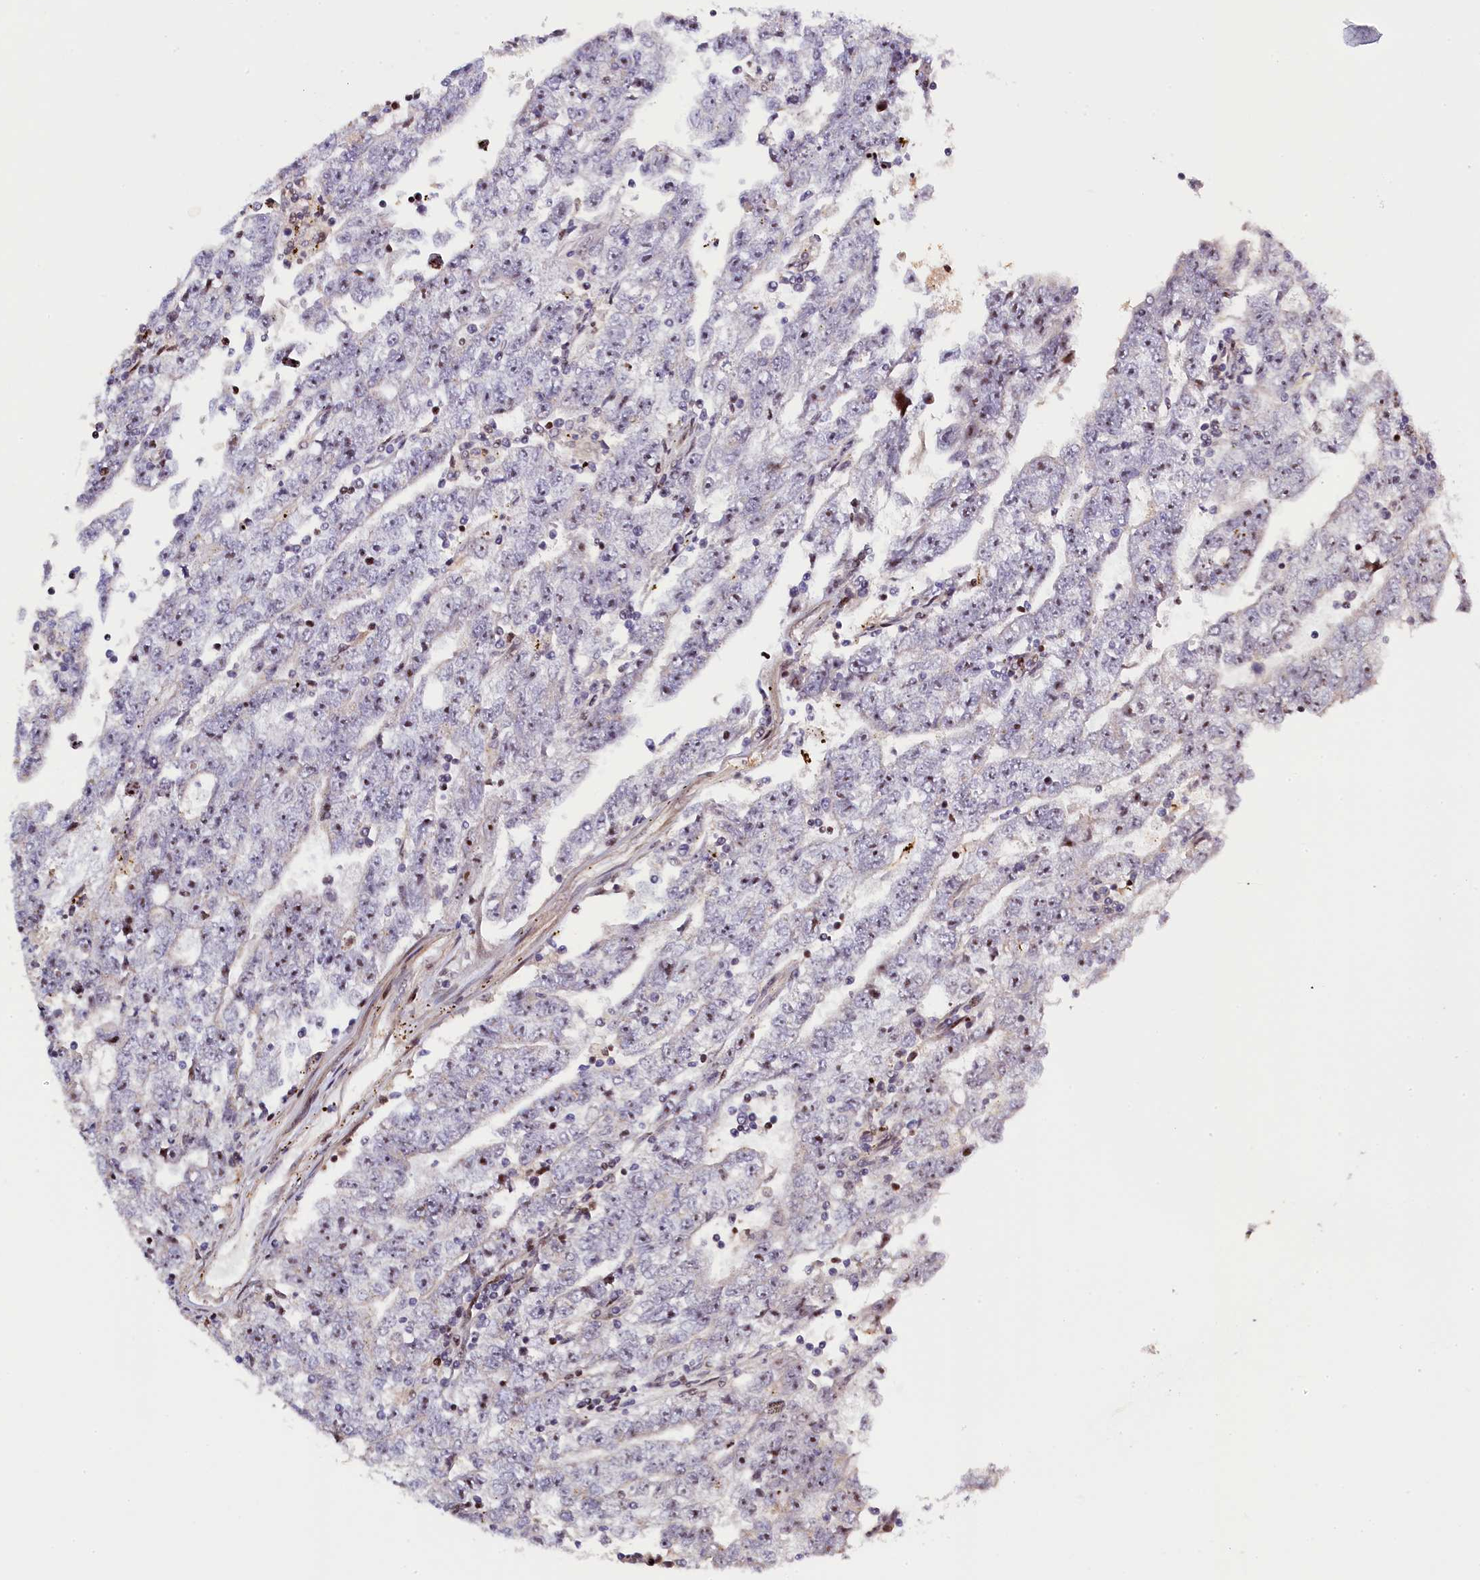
{"staining": {"intensity": "negative", "quantity": "none", "location": "none"}, "tissue": "testis cancer", "cell_type": "Tumor cells", "image_type": "cancer", "snomed": [{"axis": "morphology", "description": "Carcinoma, Embryonal, NOS"}, {"axis": "topography", "description": "Testis"}], "caption": "This is a histopathology image of immunohistochemistry staining of testis embryonal carcinoma, which shows no positivity in tumor cells.", "gene": "TGDS", "patient": {"sex": "male", "age": 25}}